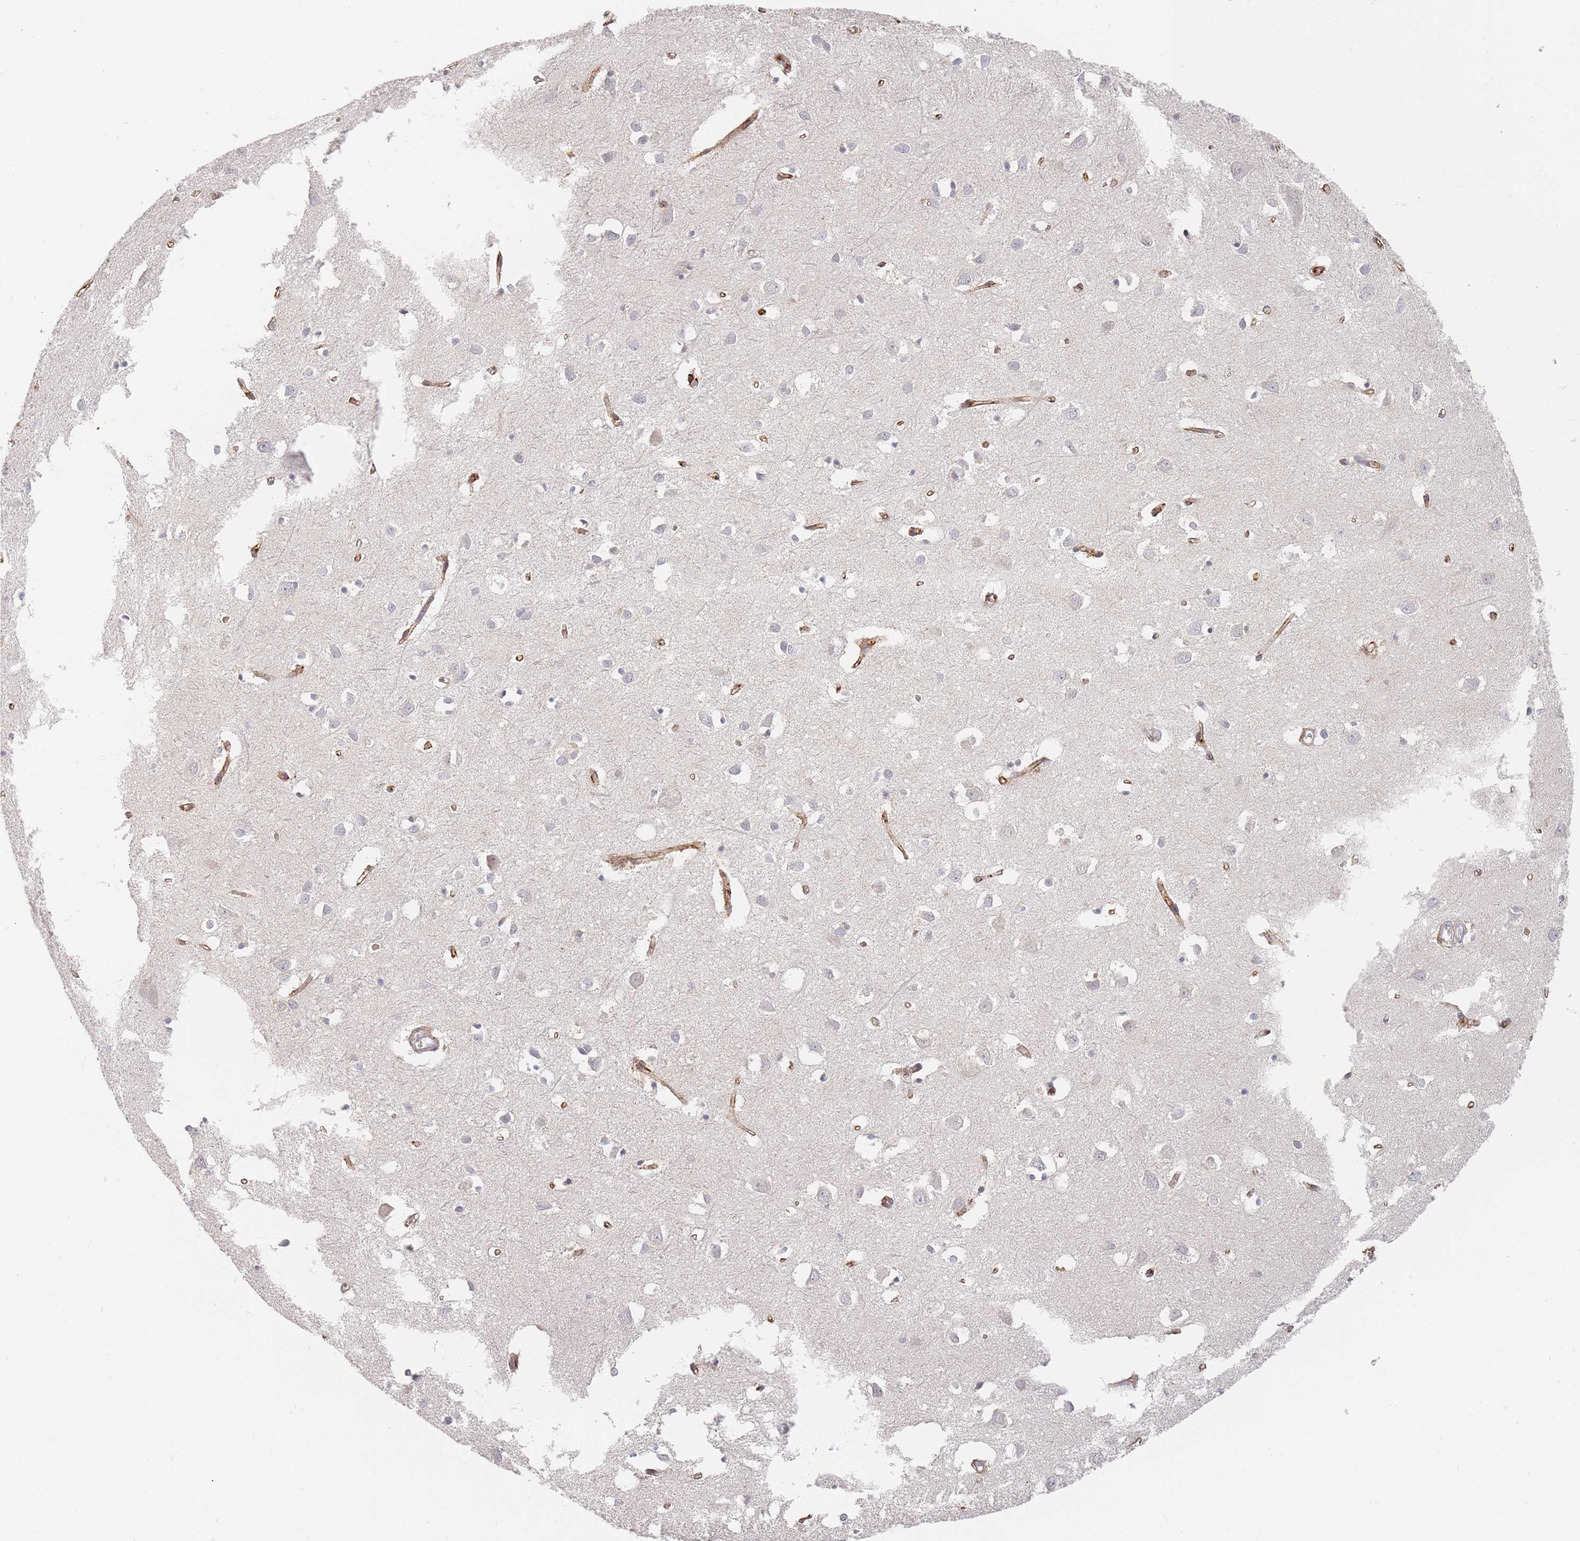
{"staining": {"intensity": "moderate", "quantity": ">75%", "location": "cytoplasmic/membranous"}, "tissue": "cerebral cortex", "cell_type": "Endothelial cells", "image_type": "normal", "snomed": [{"axis": "morphology", "description": "Normal tissue, NOS"}, {"axis": "topography", "description": "Cerebral cortex"}], "caption": "Protein expression analysis of unremarkable human cerebral cortex reveals moderate cytoplasmic/membranous expression in about >75% of endothelial cells. Nuclei are stained in blue.", "gene": "ZKSCAN7", "patient": {"sex": "female", "age": 64}}